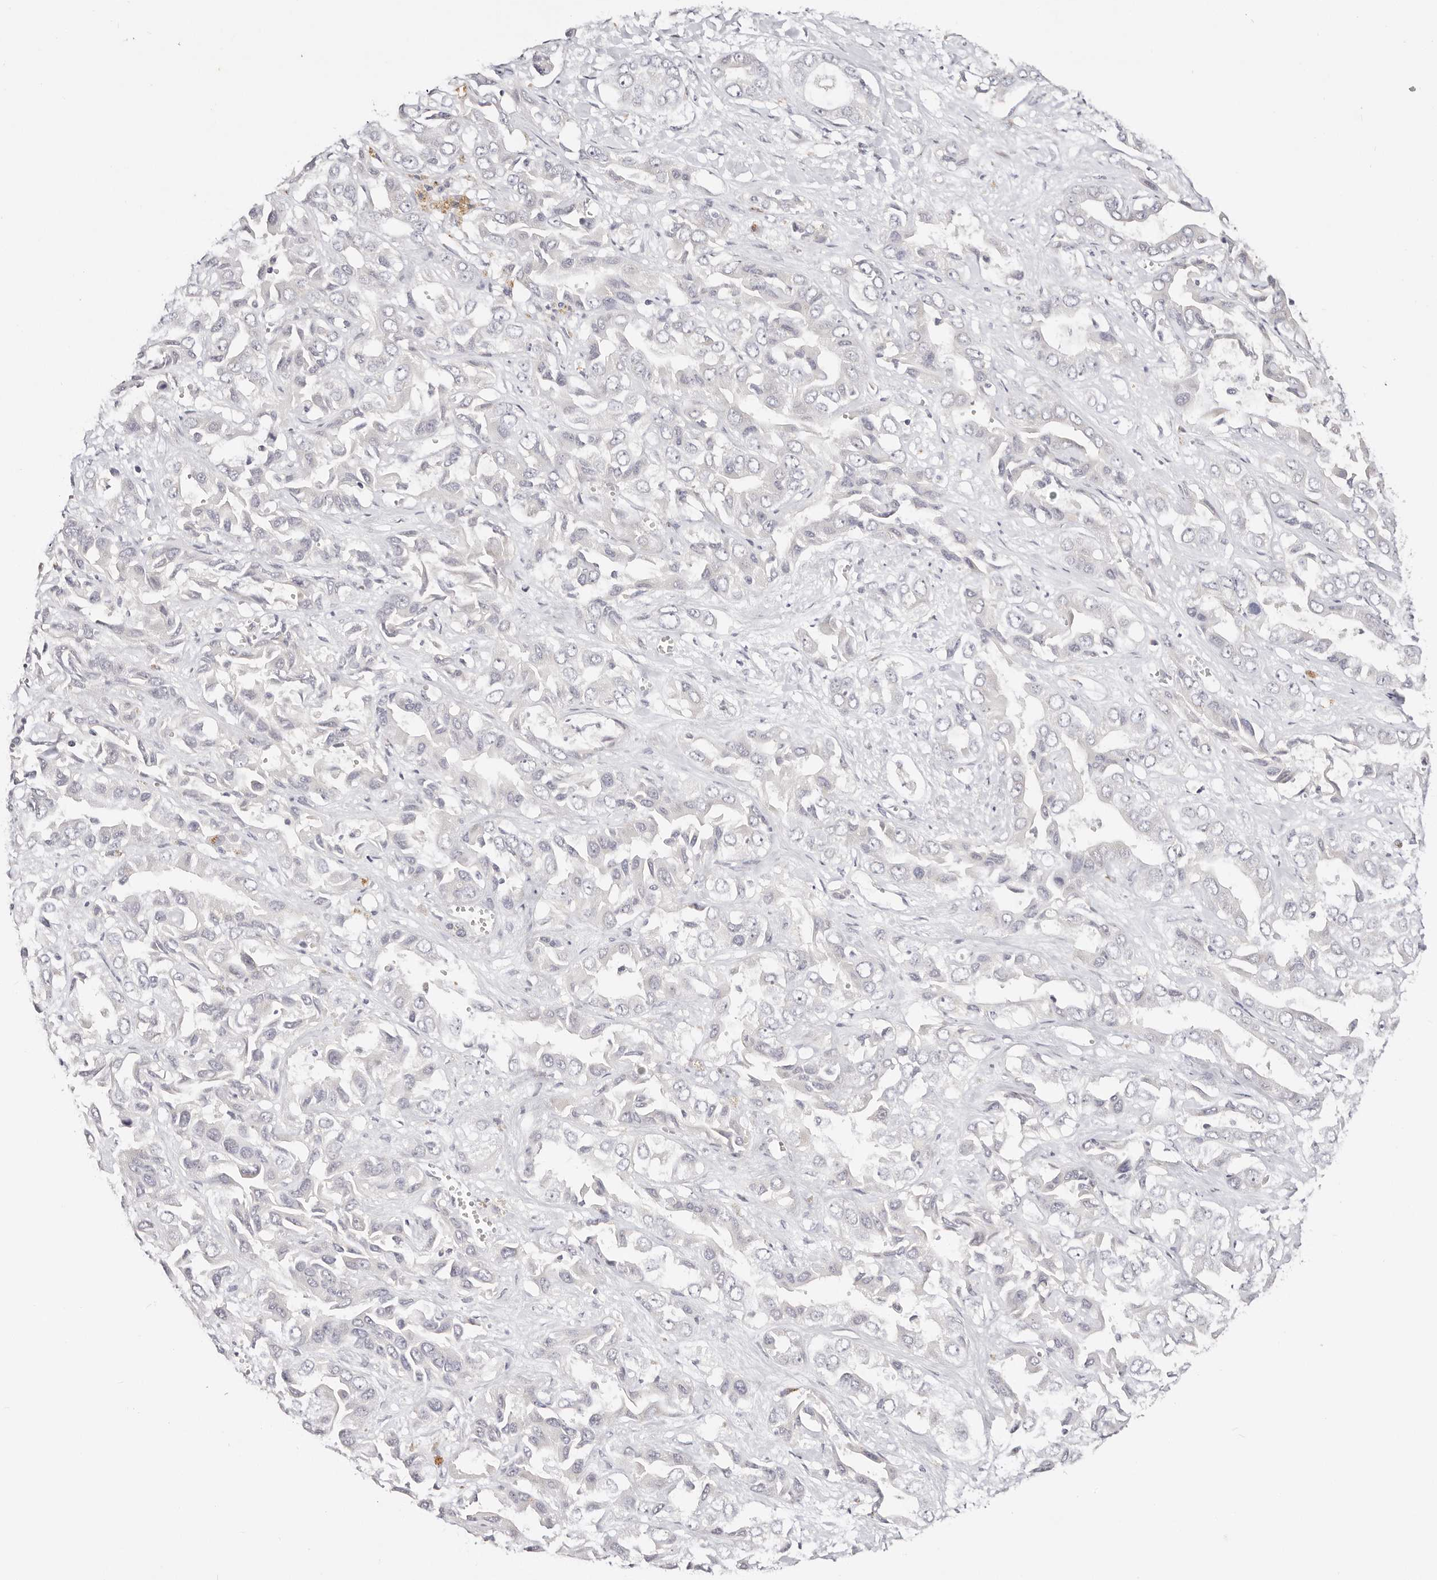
{"staining": {"intensity": "moderate", "quantity": "<25%", "location": "cytoplasmic/membranous"}, "tissue": "liver cancer", "cell_type": "Tumor cells", "image_type": "cancer", "snomed": [{"axis": "morphology", "description": "Cholangiocarcinoma"}, {"axis": "topography", "description": "Liver"}], "caption": "Protein expression analysis of human liver cancer (cholangiocarcinoma) reveals moderate cytoplasmic/membranous positivity in approximately <25% of tumor cells.", "gene": "VIPAS39", "patient": {"sex": "female", "age": 52}}